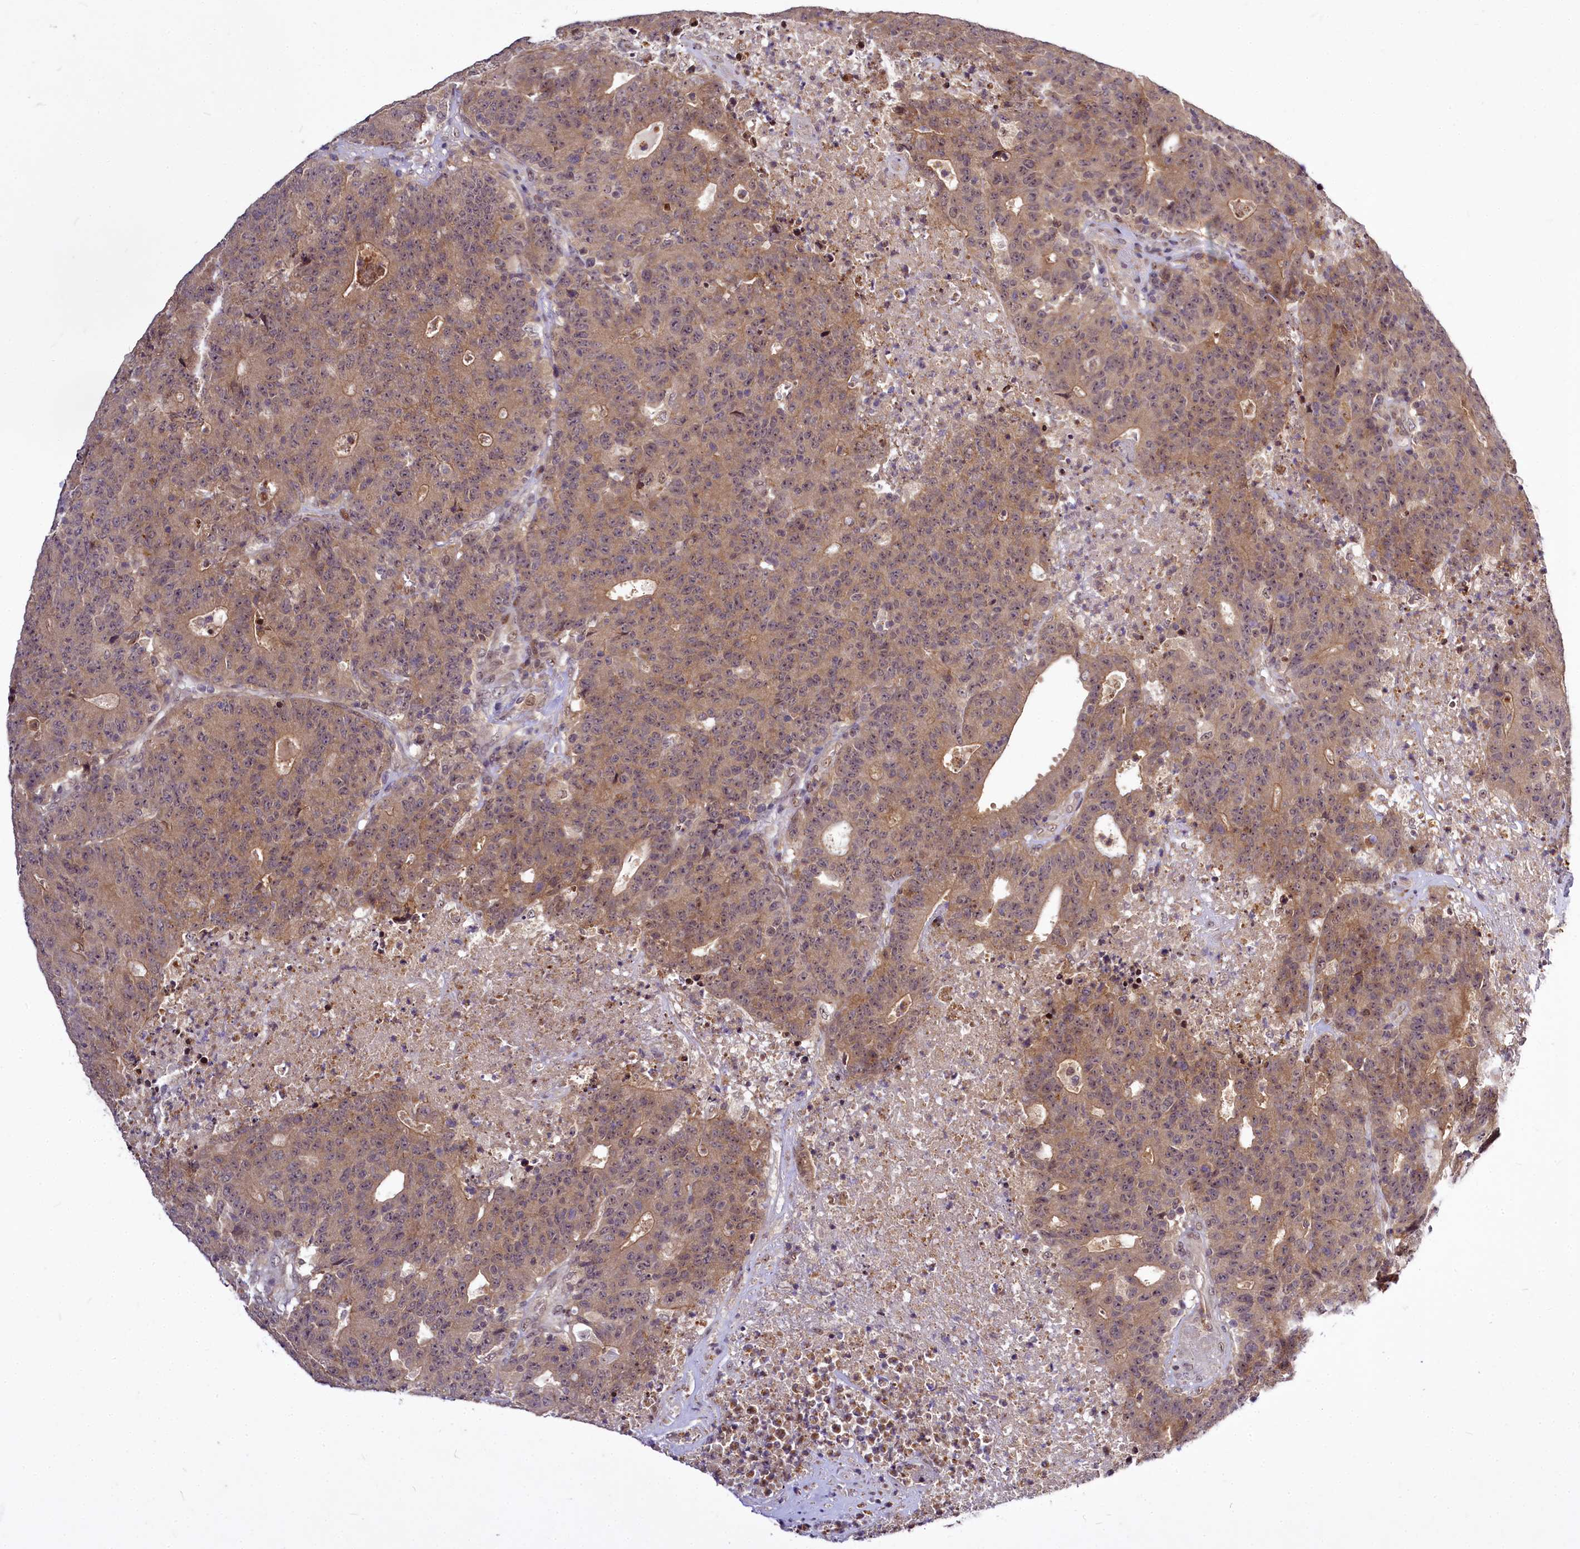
{"staining": {"intensity": "moderate", "quantity": ">75%", "location": "cytoplasmic/membranous"}, "tissue": "colorectal cancer", "cell_type": "Tumor cells", "image_type": "cancer", "snomed": [{"axis": "morphology", "description": "Adenocarcinoma, NOS"}, {"axis": "topography", "description": "Colon"}], "caption": "IHC image of human adenocarcinoma (colorectal) stained for a protein (brown), which reveals medium levels of moderate cytoplasmic/membranous expression in about >75% of tumor cells.", "gene": "MAML2", "patient": {"sex": "female", "age": 75}}